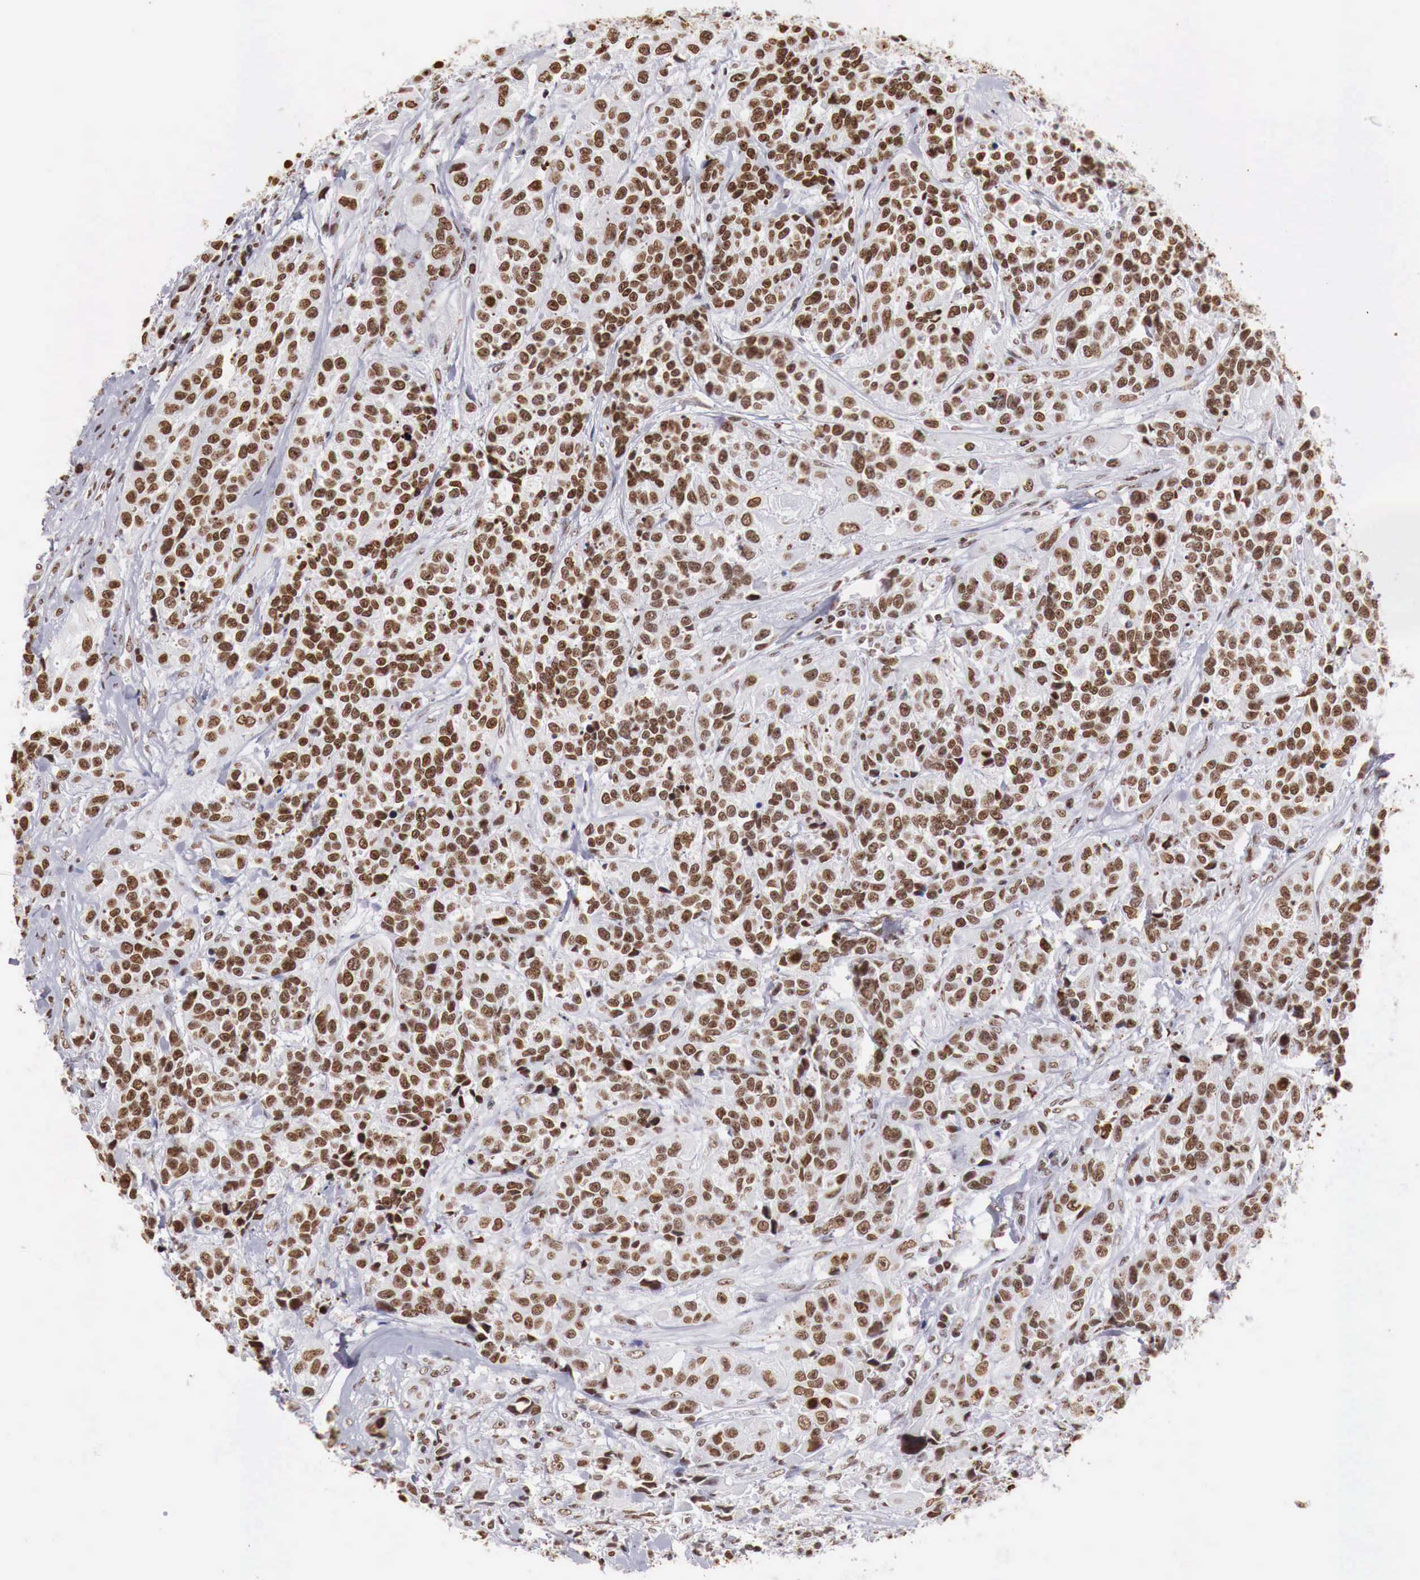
{"staining": {"intensity": "strong", "quantity": ">75%", "location": "nuclear"}, "tissue": "urothelial cancer", "cell_type": "Tumor cells", "image_type": "cancer", "snomed": [{"axis": "morphology", "description": "Urothelial carcinoma, High grade"}, {"axis": "topography", "description": "Urinary bladder"}], "caption": "Protein expression analysis of human high-grade urothelial carcinoma reveals strong nuclear positivity in about >75% of tumor cells.", "gene": "DKC1", "patient": {"sex": "female", "age": 81}}